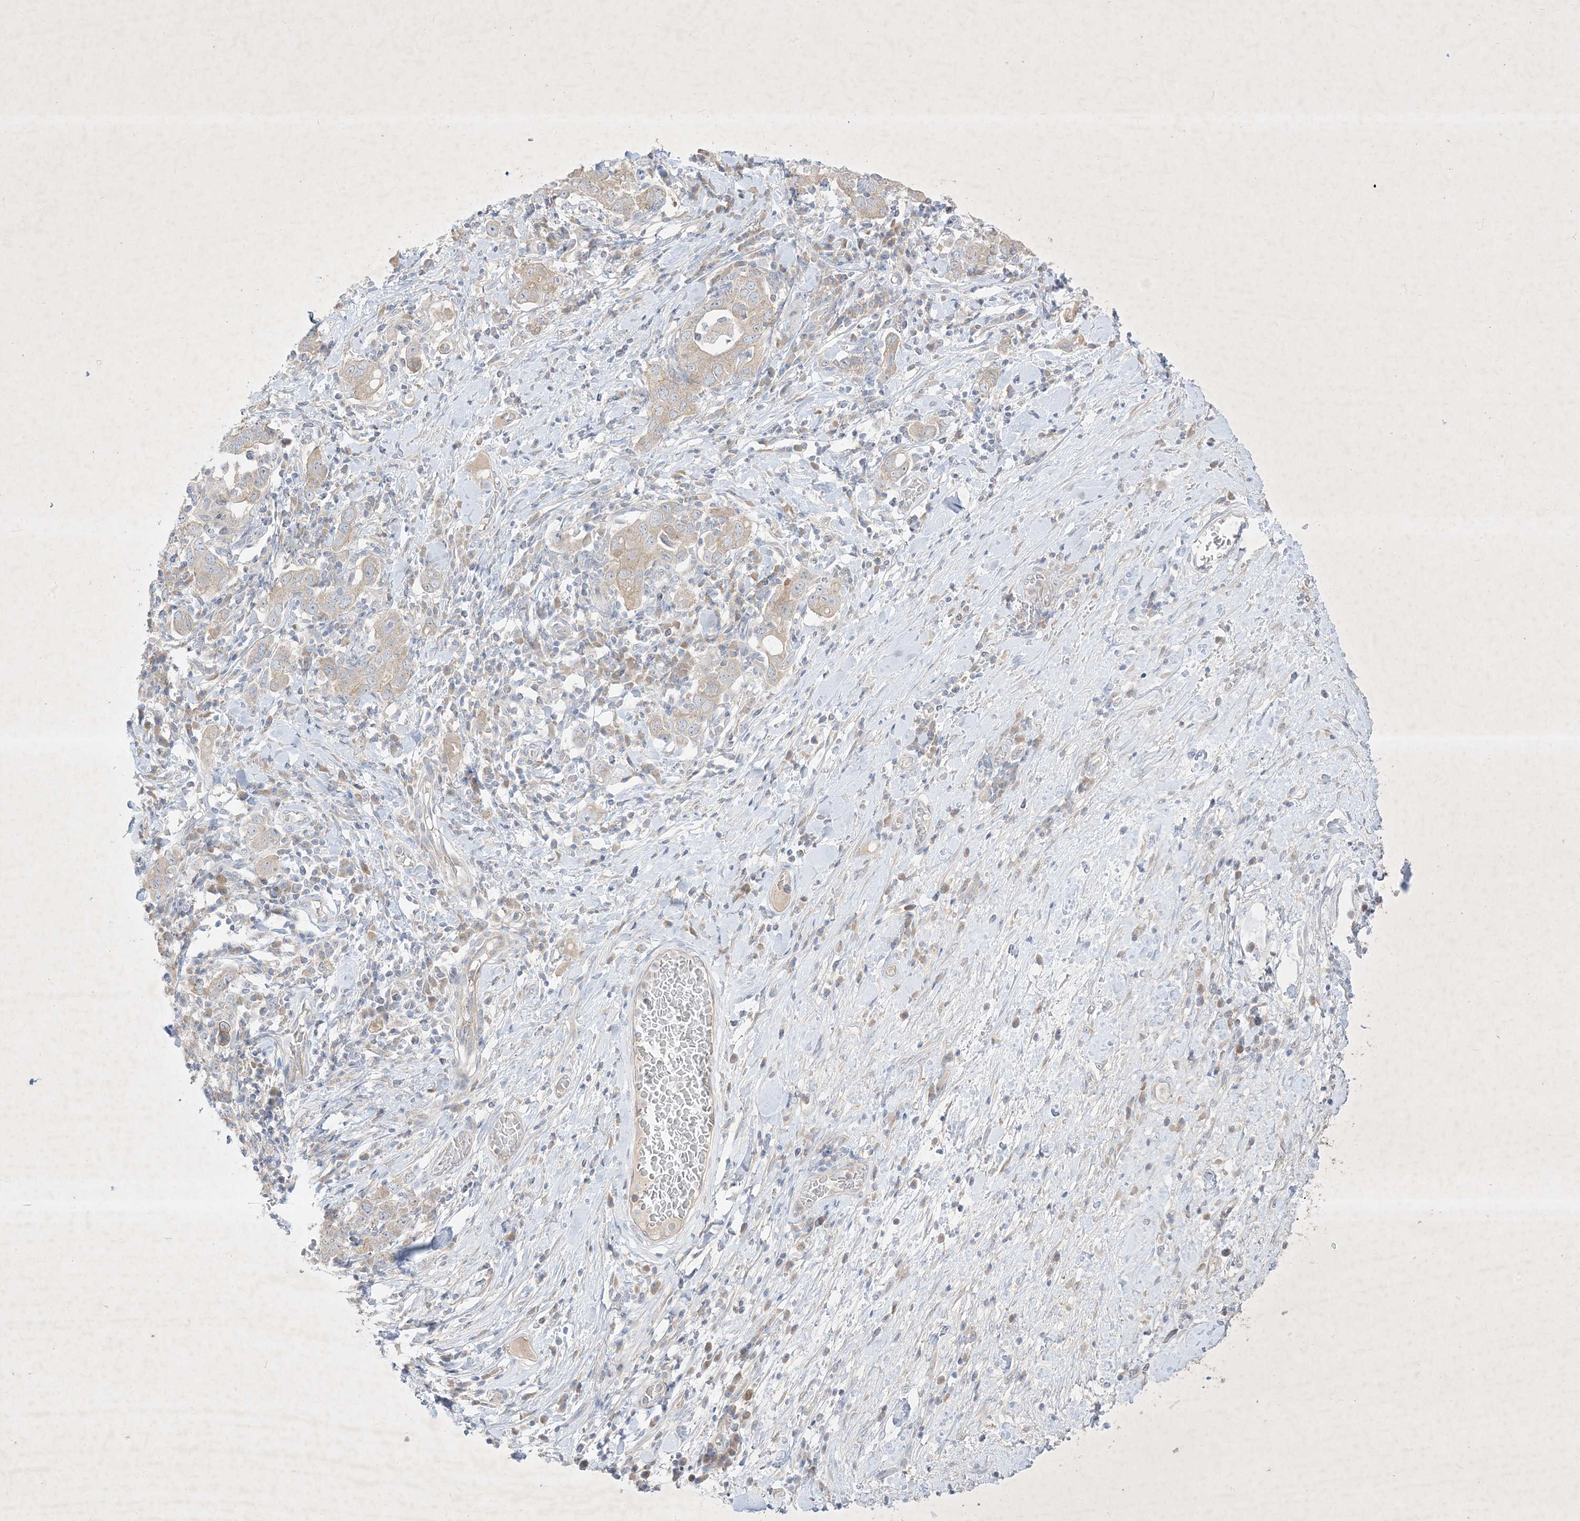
{"staining": {"intensity": "weak", "quantity": "<25%", "location": "cytoplasmic/membranous"}, "tissue": "stomach cancer", "cell_type": "Tumor cells", "image_type": "cancer", "snomed": [{"axis": "morphology", "description": "Adenocarcinoma, NOS"}, {"axis": "topography", "description": "Stomach, upper"}], "caption": "This image is of stomach adenocarcinoma stained with immunohistochemistry to label a protein in brown with the nuclei are counter-stained blue. There is no positivity in tumor cells.", "gene": "PLEKHA3", "patient": {"sex": "male", "age": 62}}